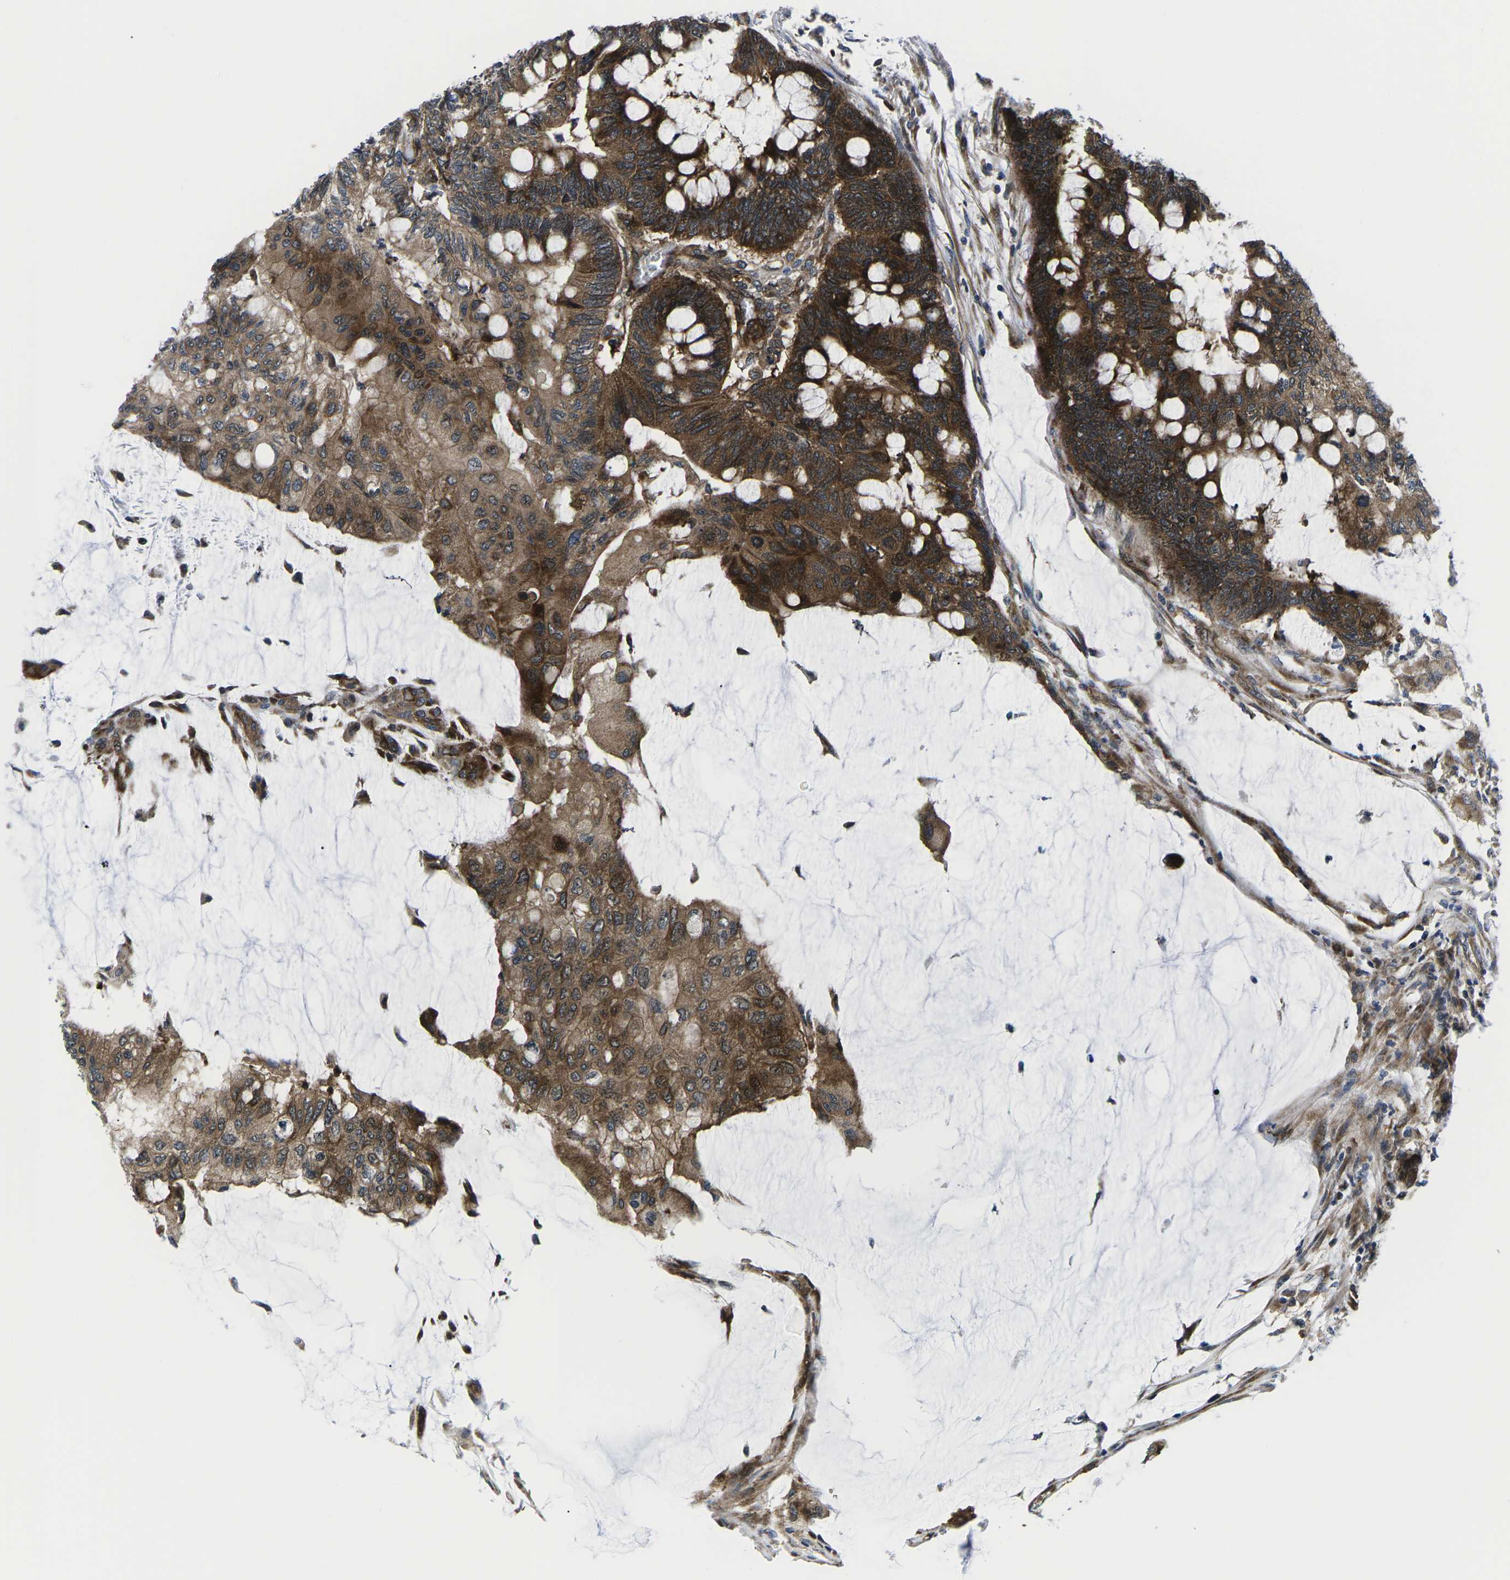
{"staining": {"intensity": "strong", "quantity": ">75%", "location": "cytoplasmic/membranous"}, "tissue": "colorectal cancer", "cell_type": "Tumor cells", "image_type": "cancer", "snomed": [{"axis": "morphology", "description": "Normal tissue, NOS"}, {"axis": "morphology", "description": "Adenocarcinoma, NOS"}, {"axis": "topography", "description": "Rectum"}], "caption": "The micrograph demonstrates immunohistochemical staining of colorectal adenocarcinoma. There is strong cytoplasmic/membranous positivity is identified in about >75% of tumor cells.", "gene": "EIF4E", "patient": {"sex": "male", "age": 92}}